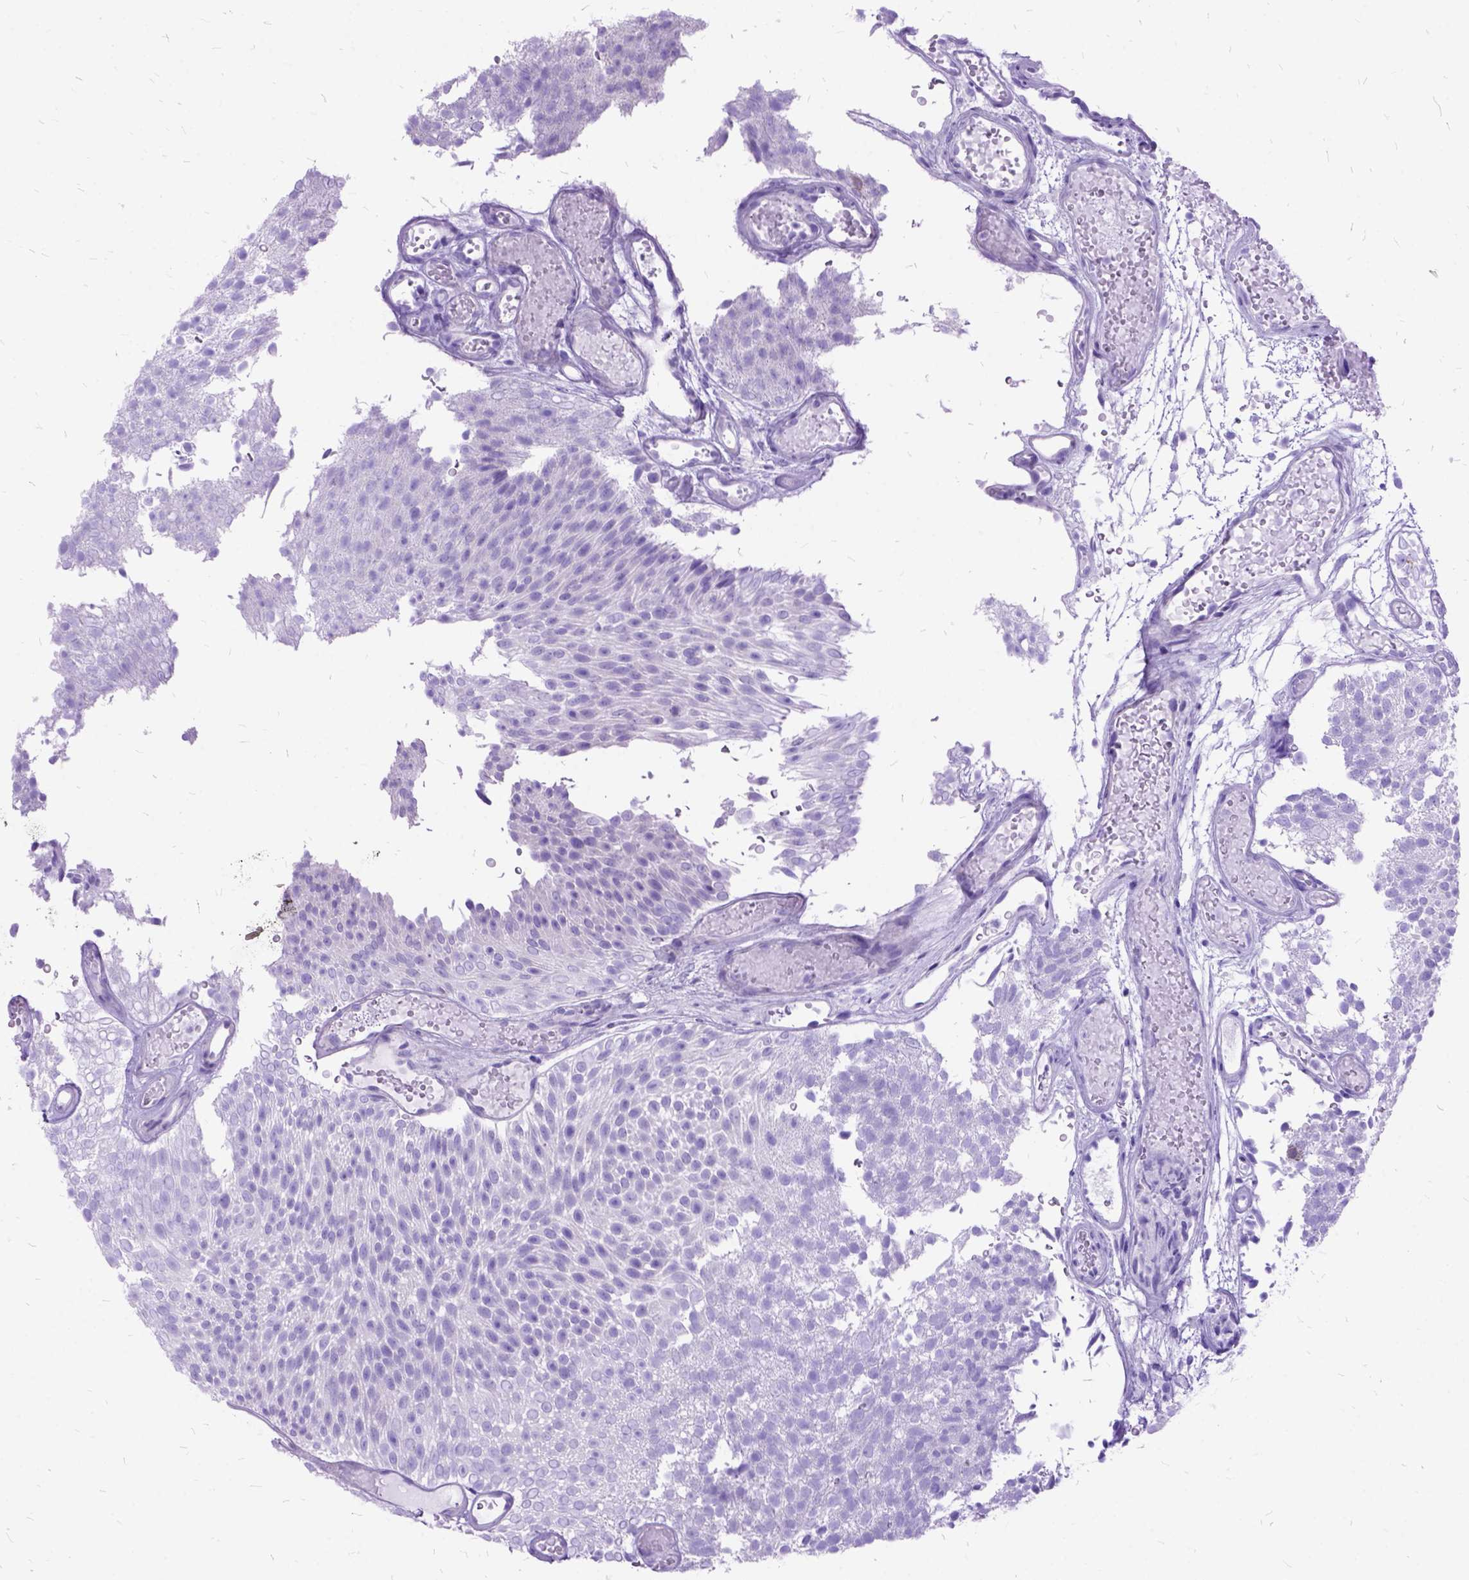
{"staining": {"intensity": "negative", "quantity": "none", "location": "none"}, "tissue": "urothelial cancer", "cell_type": "Tumor cells", "image_type": "cancer", "snomed": [{"axis": "morphology", "description": "Urothelial carcinoma, Low grade"}, {"axis": "topography", "description": "Urinary bladder"}], "caption": "Immunohistochemical staining of human urothelial cancer demonstrates no significant staining in tumor cells. (Immunohistochemistry, brightfield microscopy, high magnification).", "gene": "DNAH2", "patient": {"sex": "male", "age": 78}}